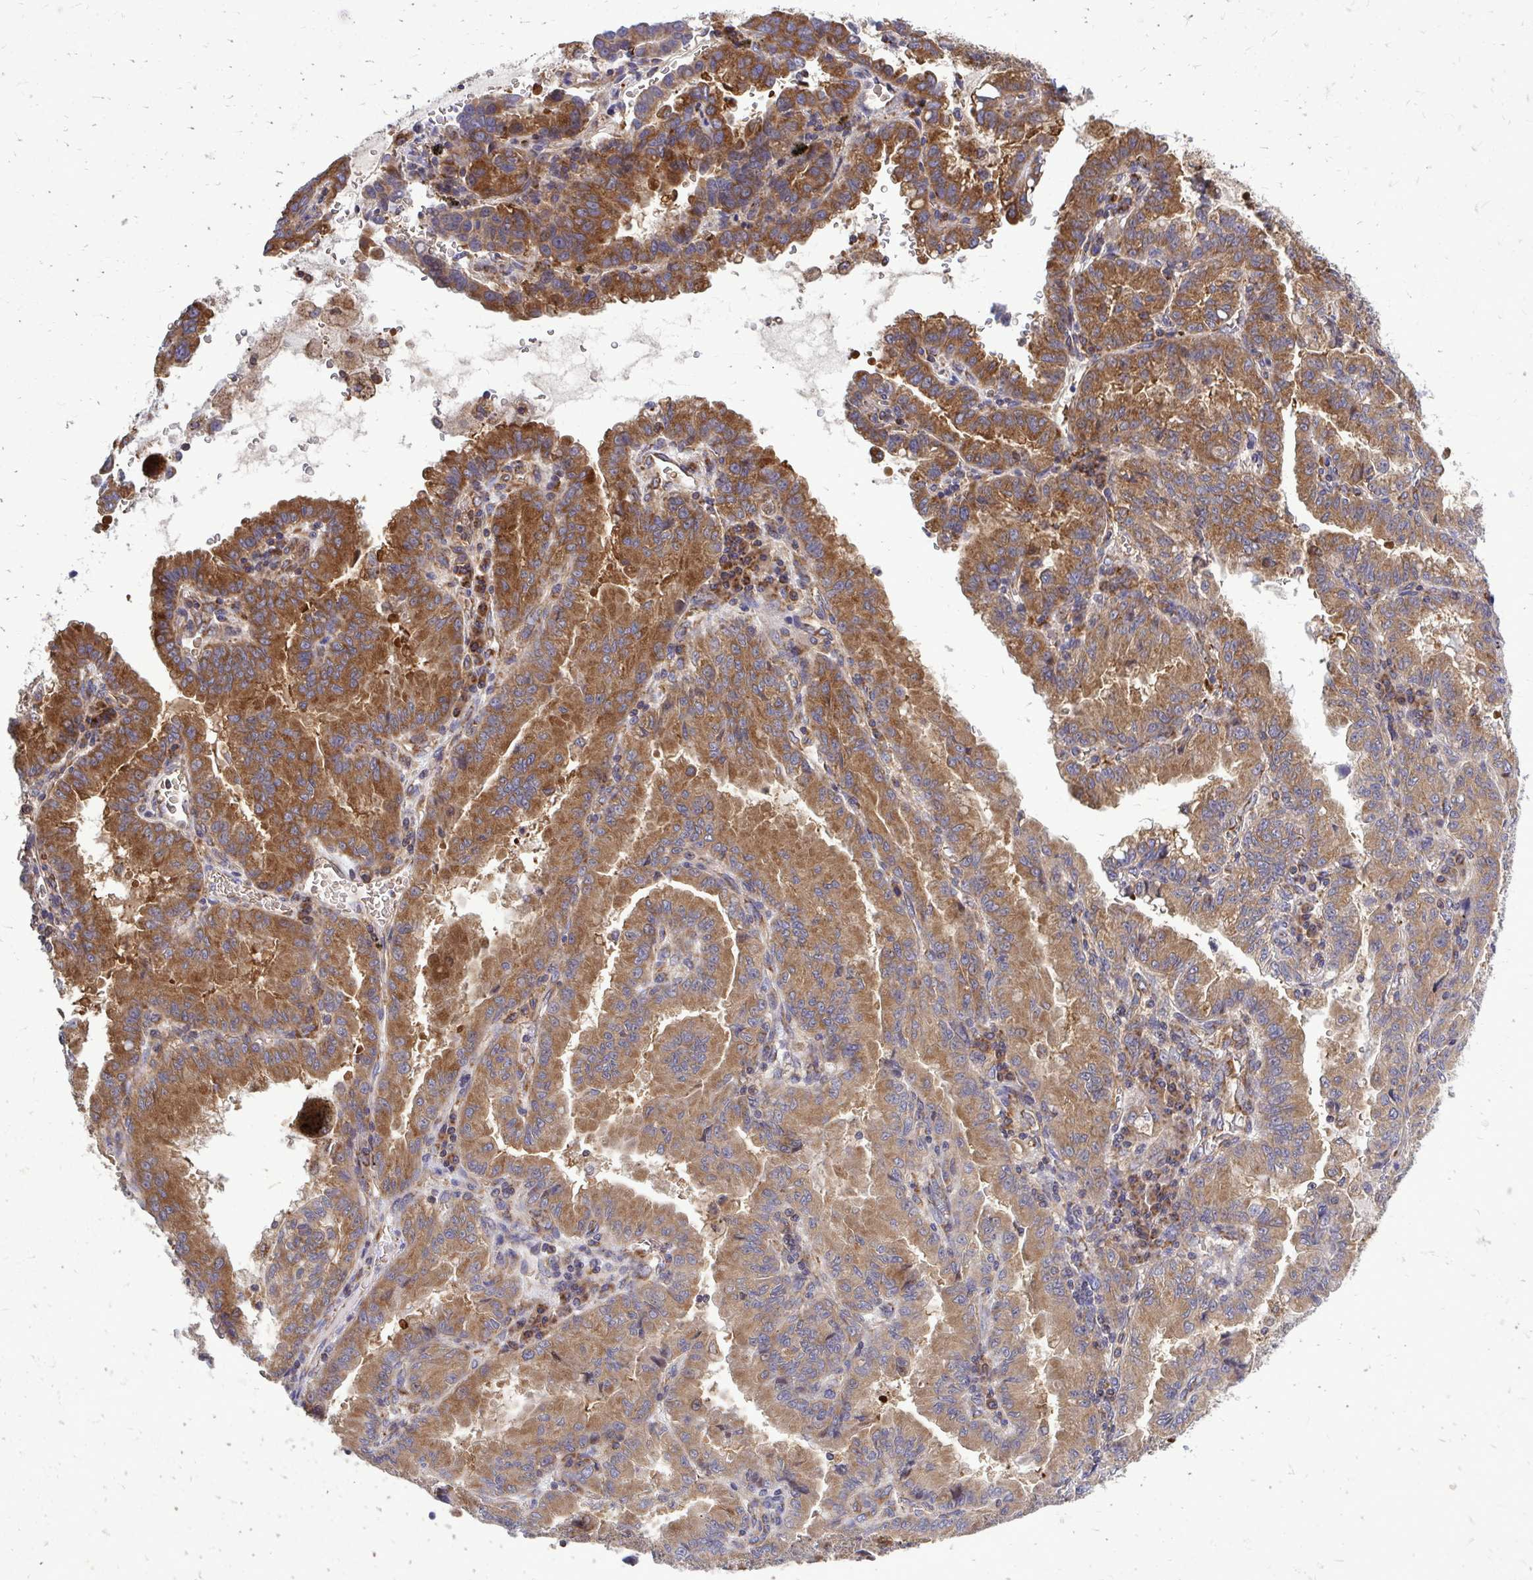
{"staining": {"intensity": "strong", "quantity": ">75%", "location": "cytoplasmic/membranous"}, "tissue": "lung cancer", "cell_type": "Tumor cells", "image_type": "cancer", "snomed": [{"axis": "morphology", "description": "Adenocarcinoma, NOS"}, {"axis": "topography", "description": "Lymph node"}, {"axis": "topography", "description": "Lung"}], "caption": "Lung cancer was stained to show a protein in brown. There is high levels of strong cytoplasmic/membranous staining in approximately >75% of tumor cells. The protein of interest is stained brown, and the nuclei are stained in blue (DAB (3,3'-diaminobenzidine) IHC with brightfield microscopy, high magnification).", "gene": "PDK4", "patient": {"sex": "male", "age": 66}}